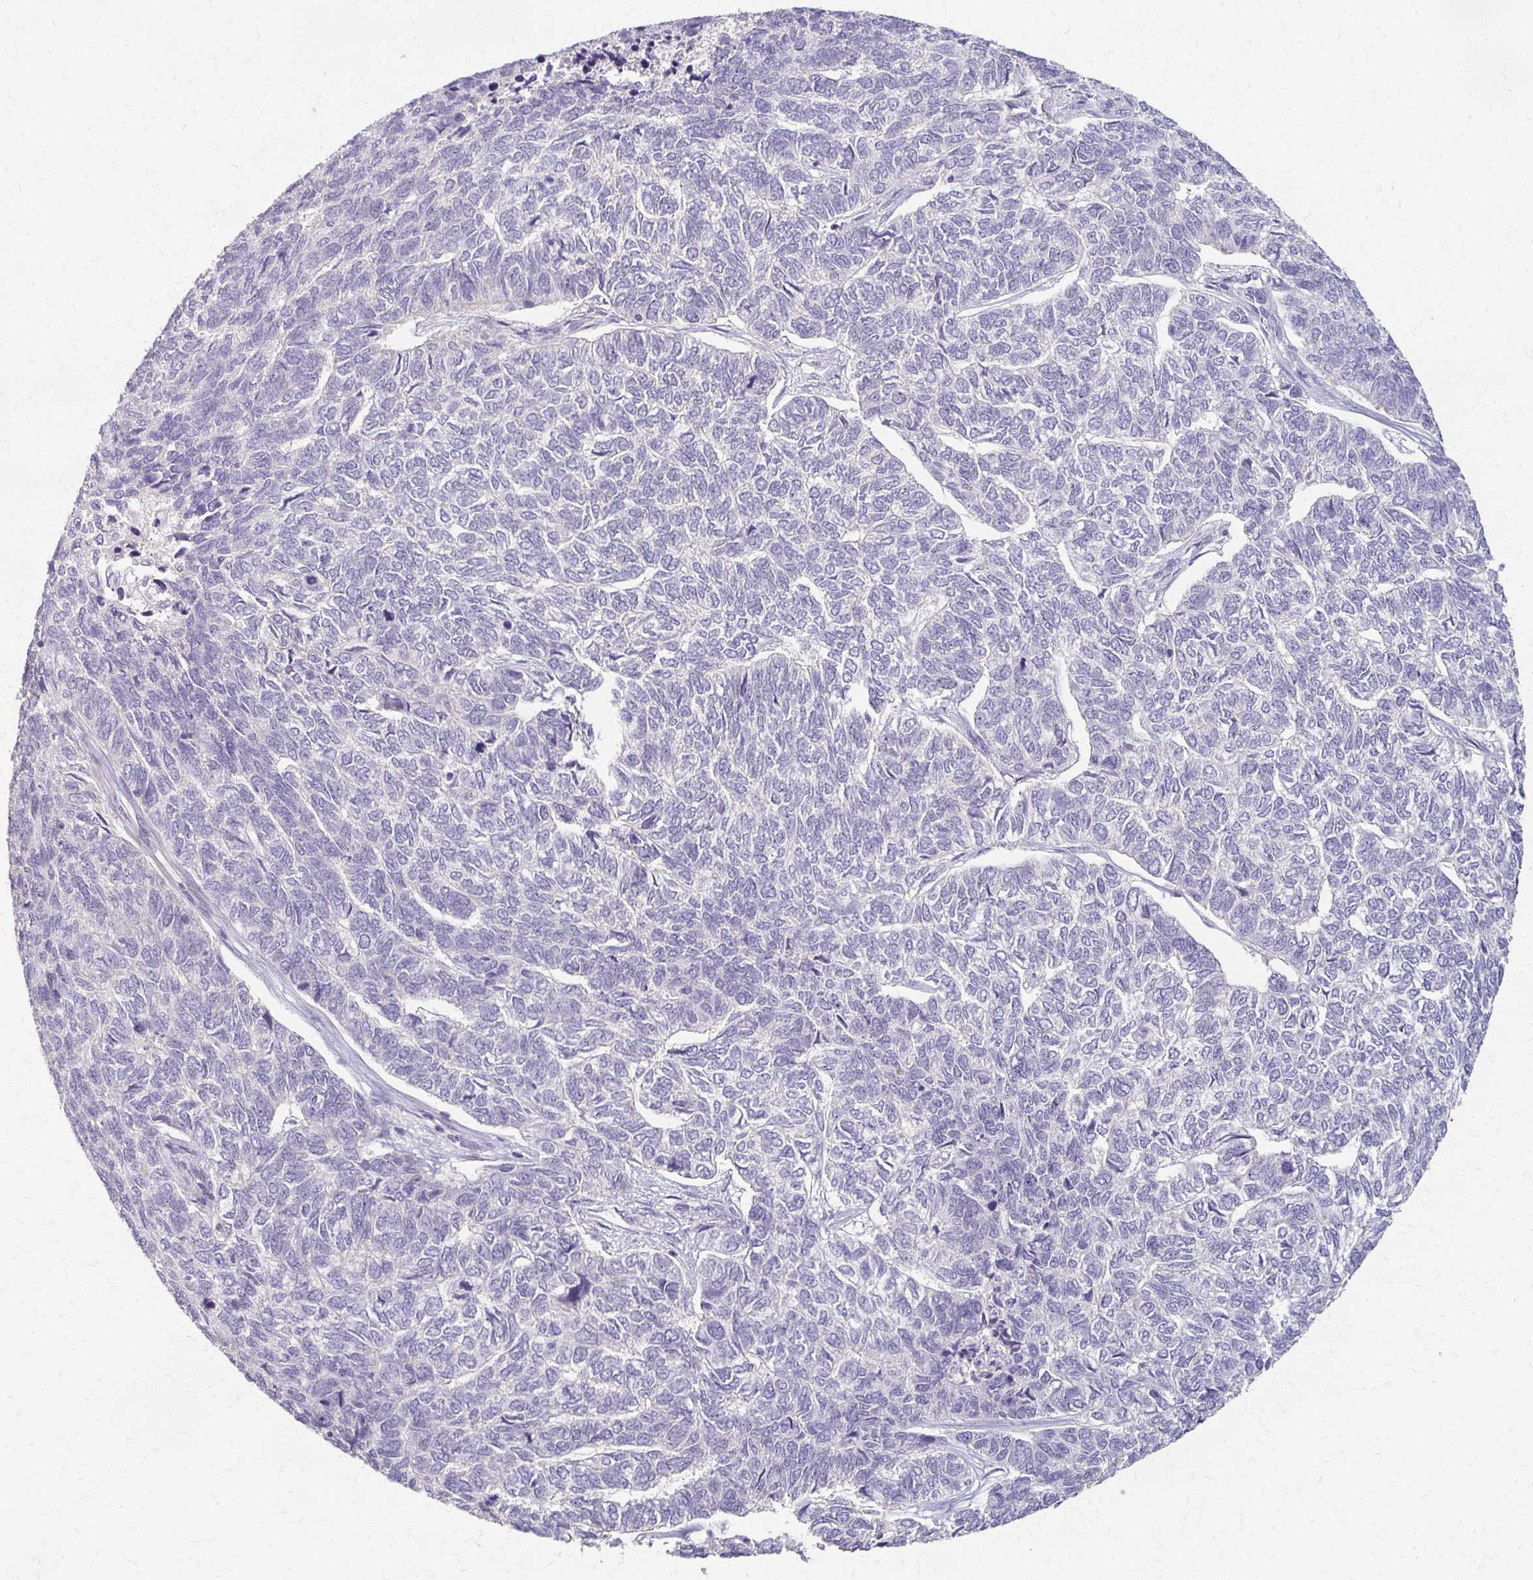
{"staining": {"intensity": "negative", "quantity": "none", "location": "none"}, "tissue": "skin cancer", "cell_type": "Tumor cells", "image_type": "cancer", "snomed": [{"axis": "morphology", "description": "Basal cell carcinoma"}, {"axis": "topography", "description": "Skin"}], "caption": "This is a photomicrograph of IHC staining of skin cancer (basal cell carcinoma), which shows no expression in tumor cells. (Brightfield microscopy of DAB (3,3'-diaminobenzidine) immunohistochemistry (IHC) at high magnification).", "gene": "FOXO4", "patient": {"sex": "female", "age": 65}}